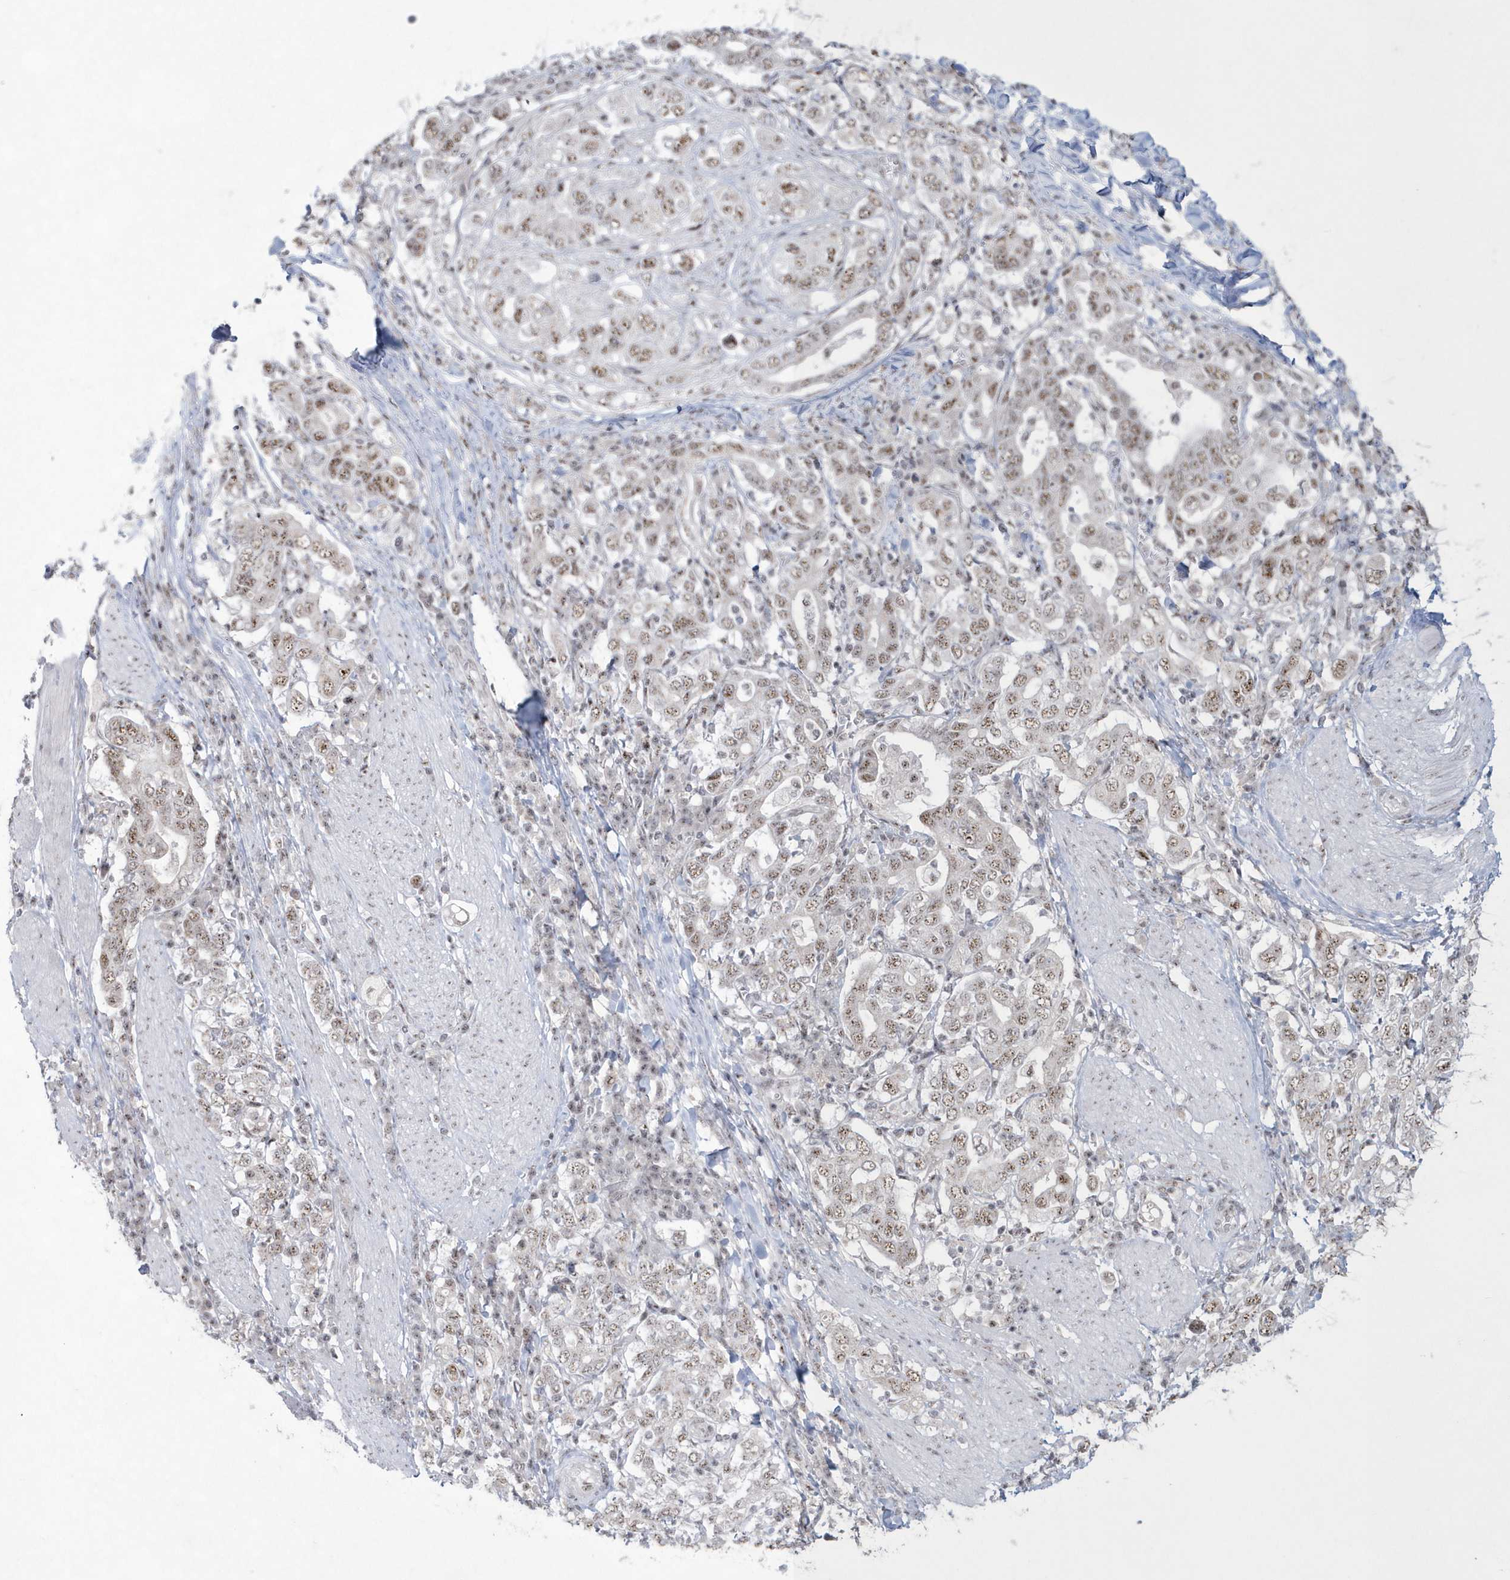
{"staining": {"intensity": "weak", "quantity": ">75%", "location": "nuclear"}, "tissue": "stomach cancer", "cell_type": "Tumor cells", "image_type": "cancer", "snomed": [{"axis": "morphology", "description": "Adenocarcinoma, NOS"}, {"axis": "topography", "description": "Stomach, upper"}], "caption": "Immunohistochemistry (IHC) photomicrograph of neoplastic tissue: human stomach adenocarcinoma stained using immunohistochemistry demonstrates low levels of weak protein expression localized specifically in the nuclear of tumor cells, appearing as a nuclear brown color.", "gene": "KDM6B", "patient": {"sex": "male", "age": 62}}